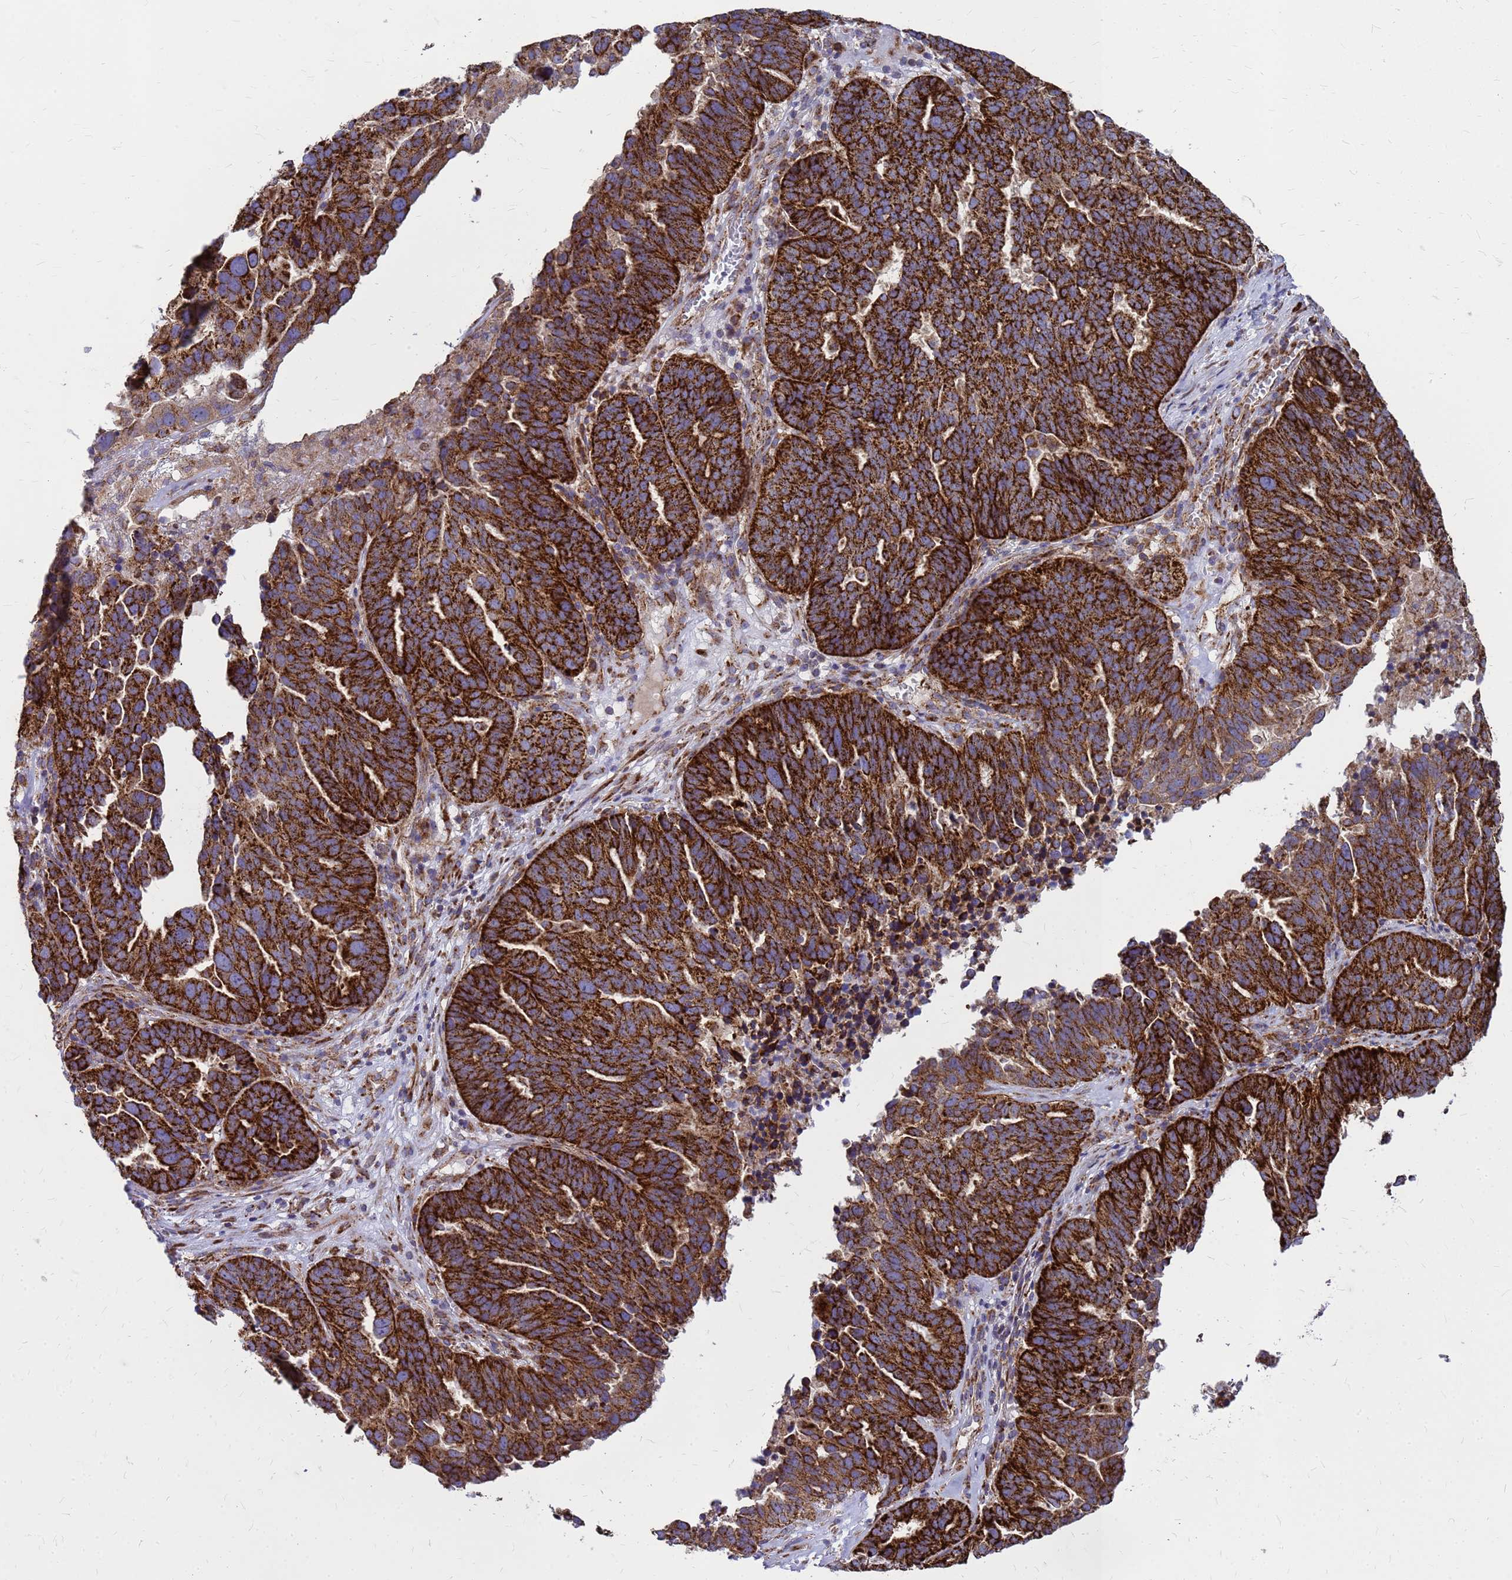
{"staining": {"intensity": "strong", "quantity": ">75%", "location": "cytoplasmic/membranous"}, "tissue": "ovarian cancer", "cell_type": "Tumor cells", "image_type": "cancer", "snomed": [{"axis": "morphology", "description": "Cystadenocarcinoma, serous, NOS"}, {"axis": "topography", "description": "Ovary"}], "caption": "This micrograph exhibits immunohistochemistry (IHC) staining of ovarian cancer, with high strong cytoplasmic/membranous positivity in about >75% of tumor cells.", "gene": "FSTL4", "patient": {"sex": "female", "age": 59}}